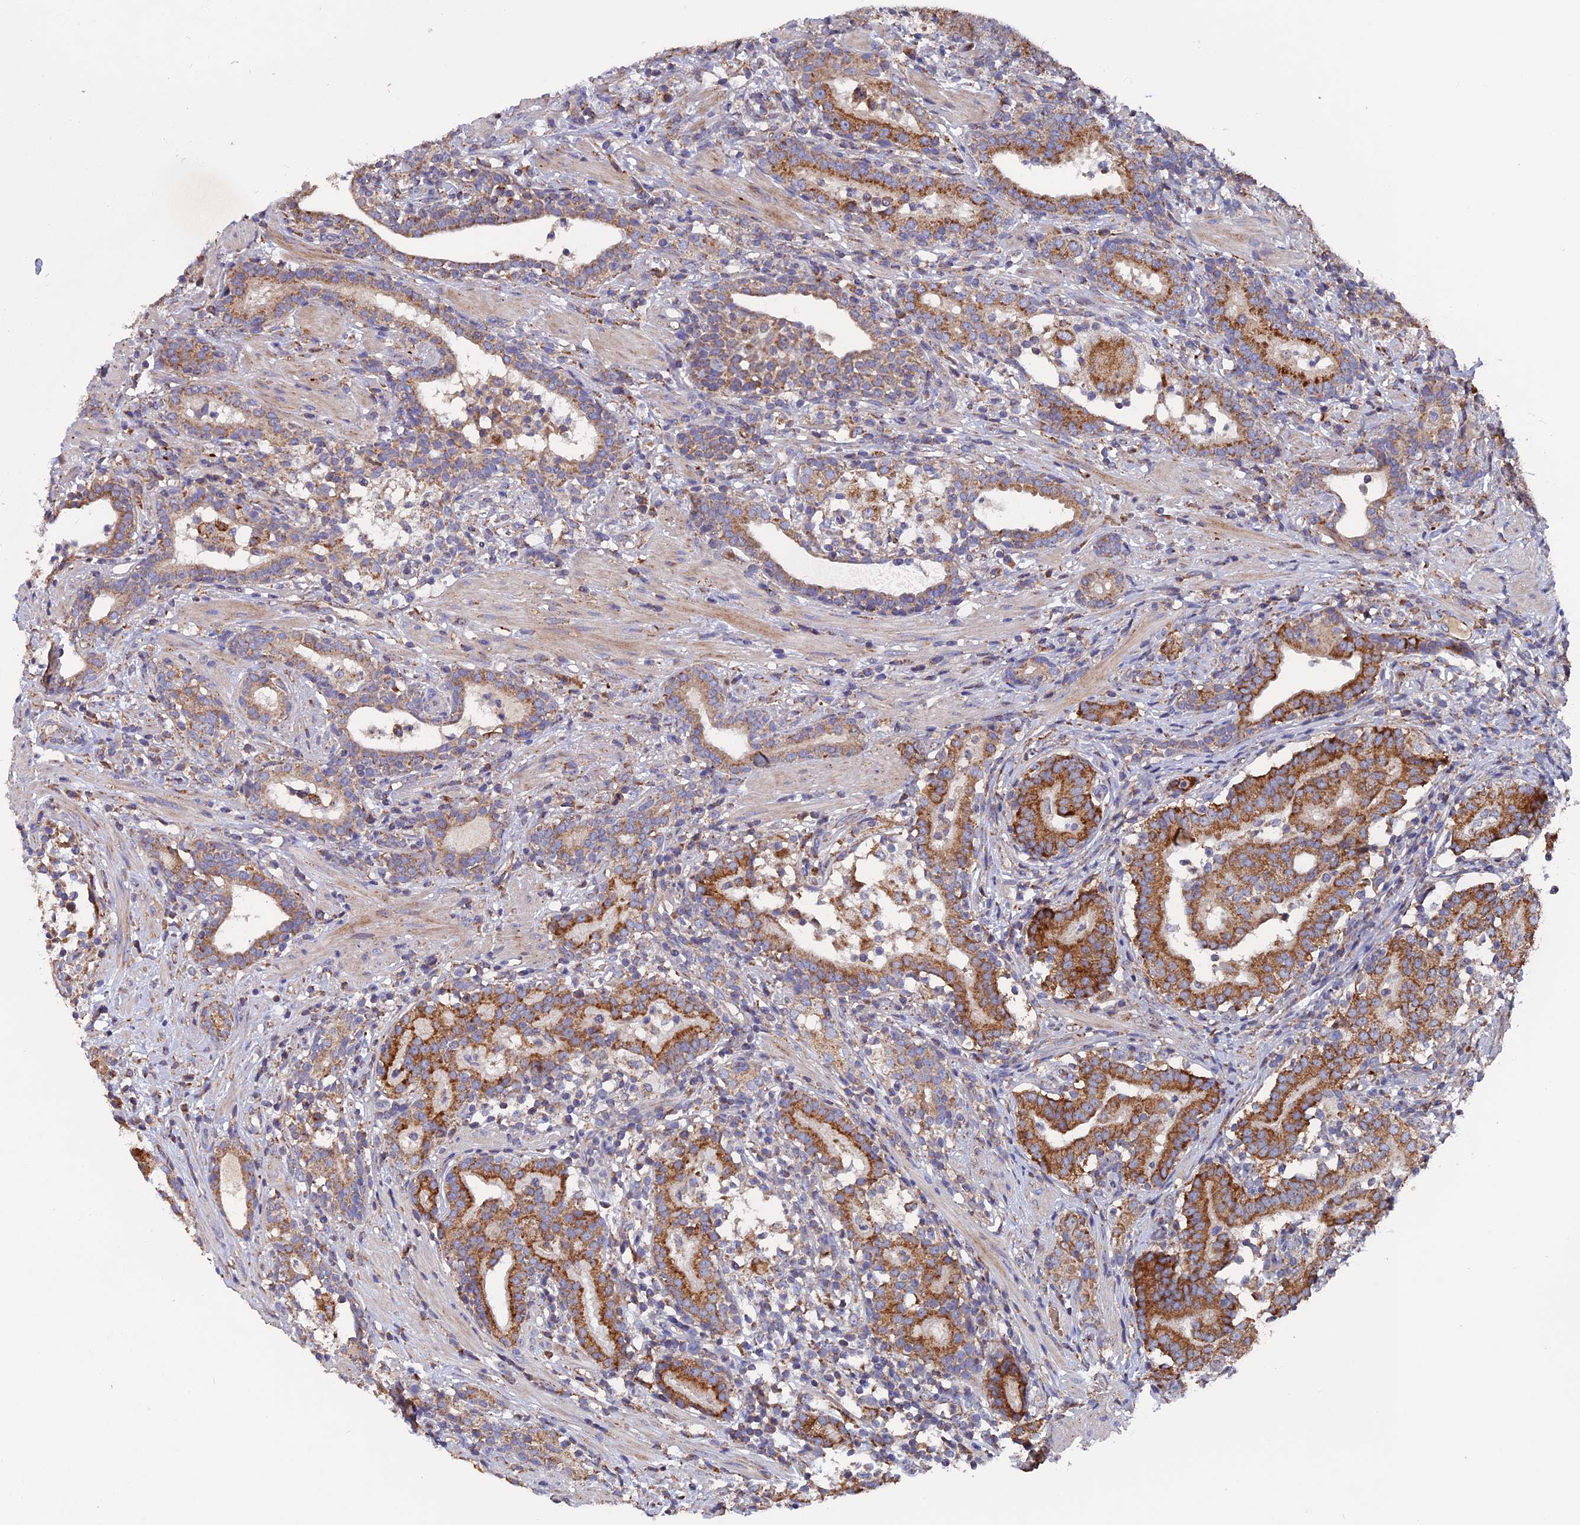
{"staining": {"intensity": "moderate", "quantity": ">75%", "location": "cytoplasmic/membranous"}, "tissue": "prostate cancer", "cell_type": "Tumor cells", "image_type": "cancer", "snomed": [{"axis": "morphology", "description": "Adenocarcinoma, High grade"}, {"axis": "topography", "description": "Prostate"}], "caption": "An immunohistochemistry image of neoplastic tissue is shown. Protein staining in brown shows moderate cytoplasmic/membranous positivity in prostate cancer (adenocarcinoma (high-grade)) within tumor cells.", "gene": "TGFA", "patient": {"sex": "male", "age": 67}}